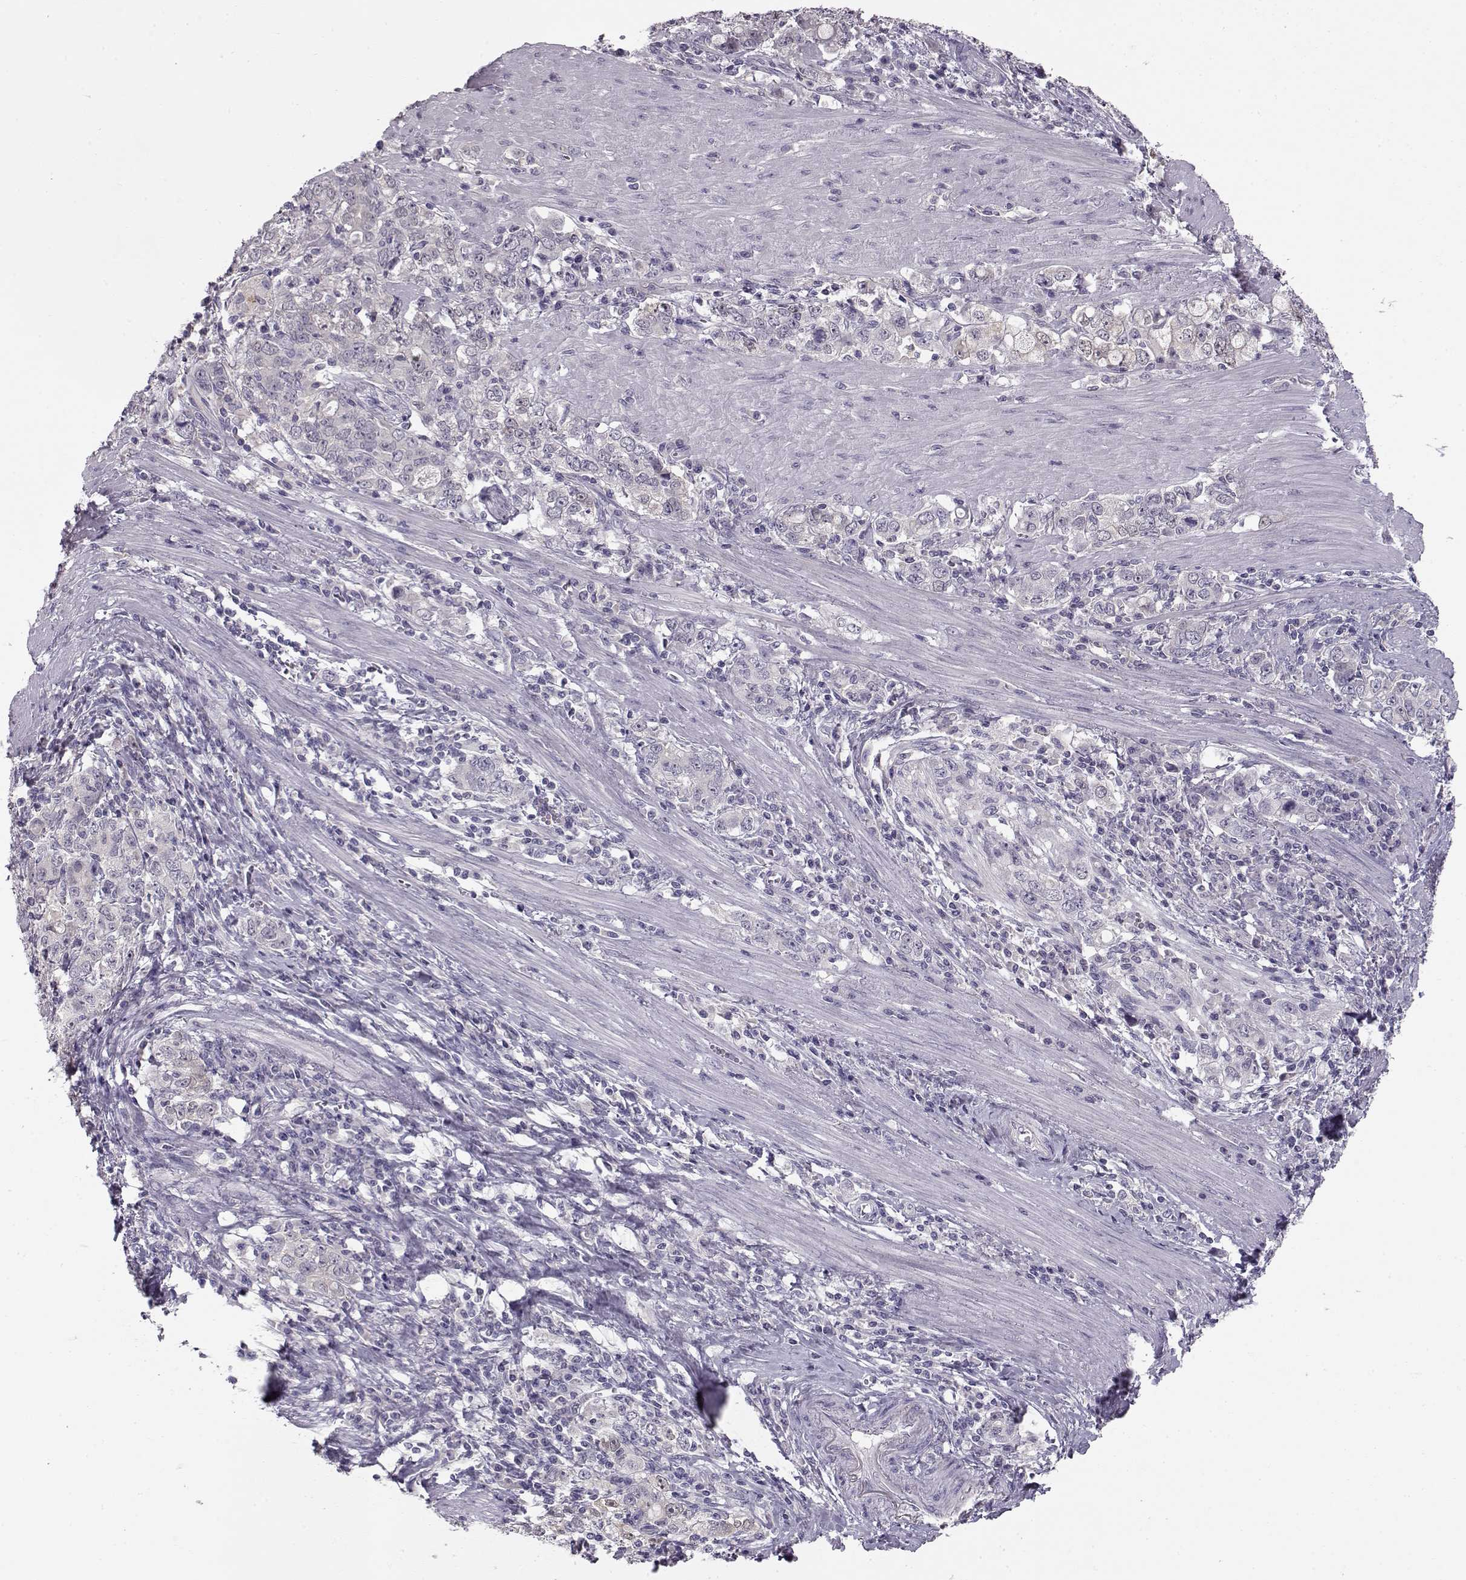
{"staining": {"intensity": "negative", "quantity": "none", "location": "none"}, "tissue": "stomach cancer", "cell_type": "Tumor cells", "image_type": "cancer", "snomed": [{"axis": "morphology", "description": "Adenocarcinoma, NOS"}, {"axis": "topography", "description": "Stomach, lower"}], "caption": "Micrograph shows no protein positivity in tumor cells of stomach adenocarcinoma tissue.", "gene": "GRK1", "patient": {"sex": "female", "age": 72}}